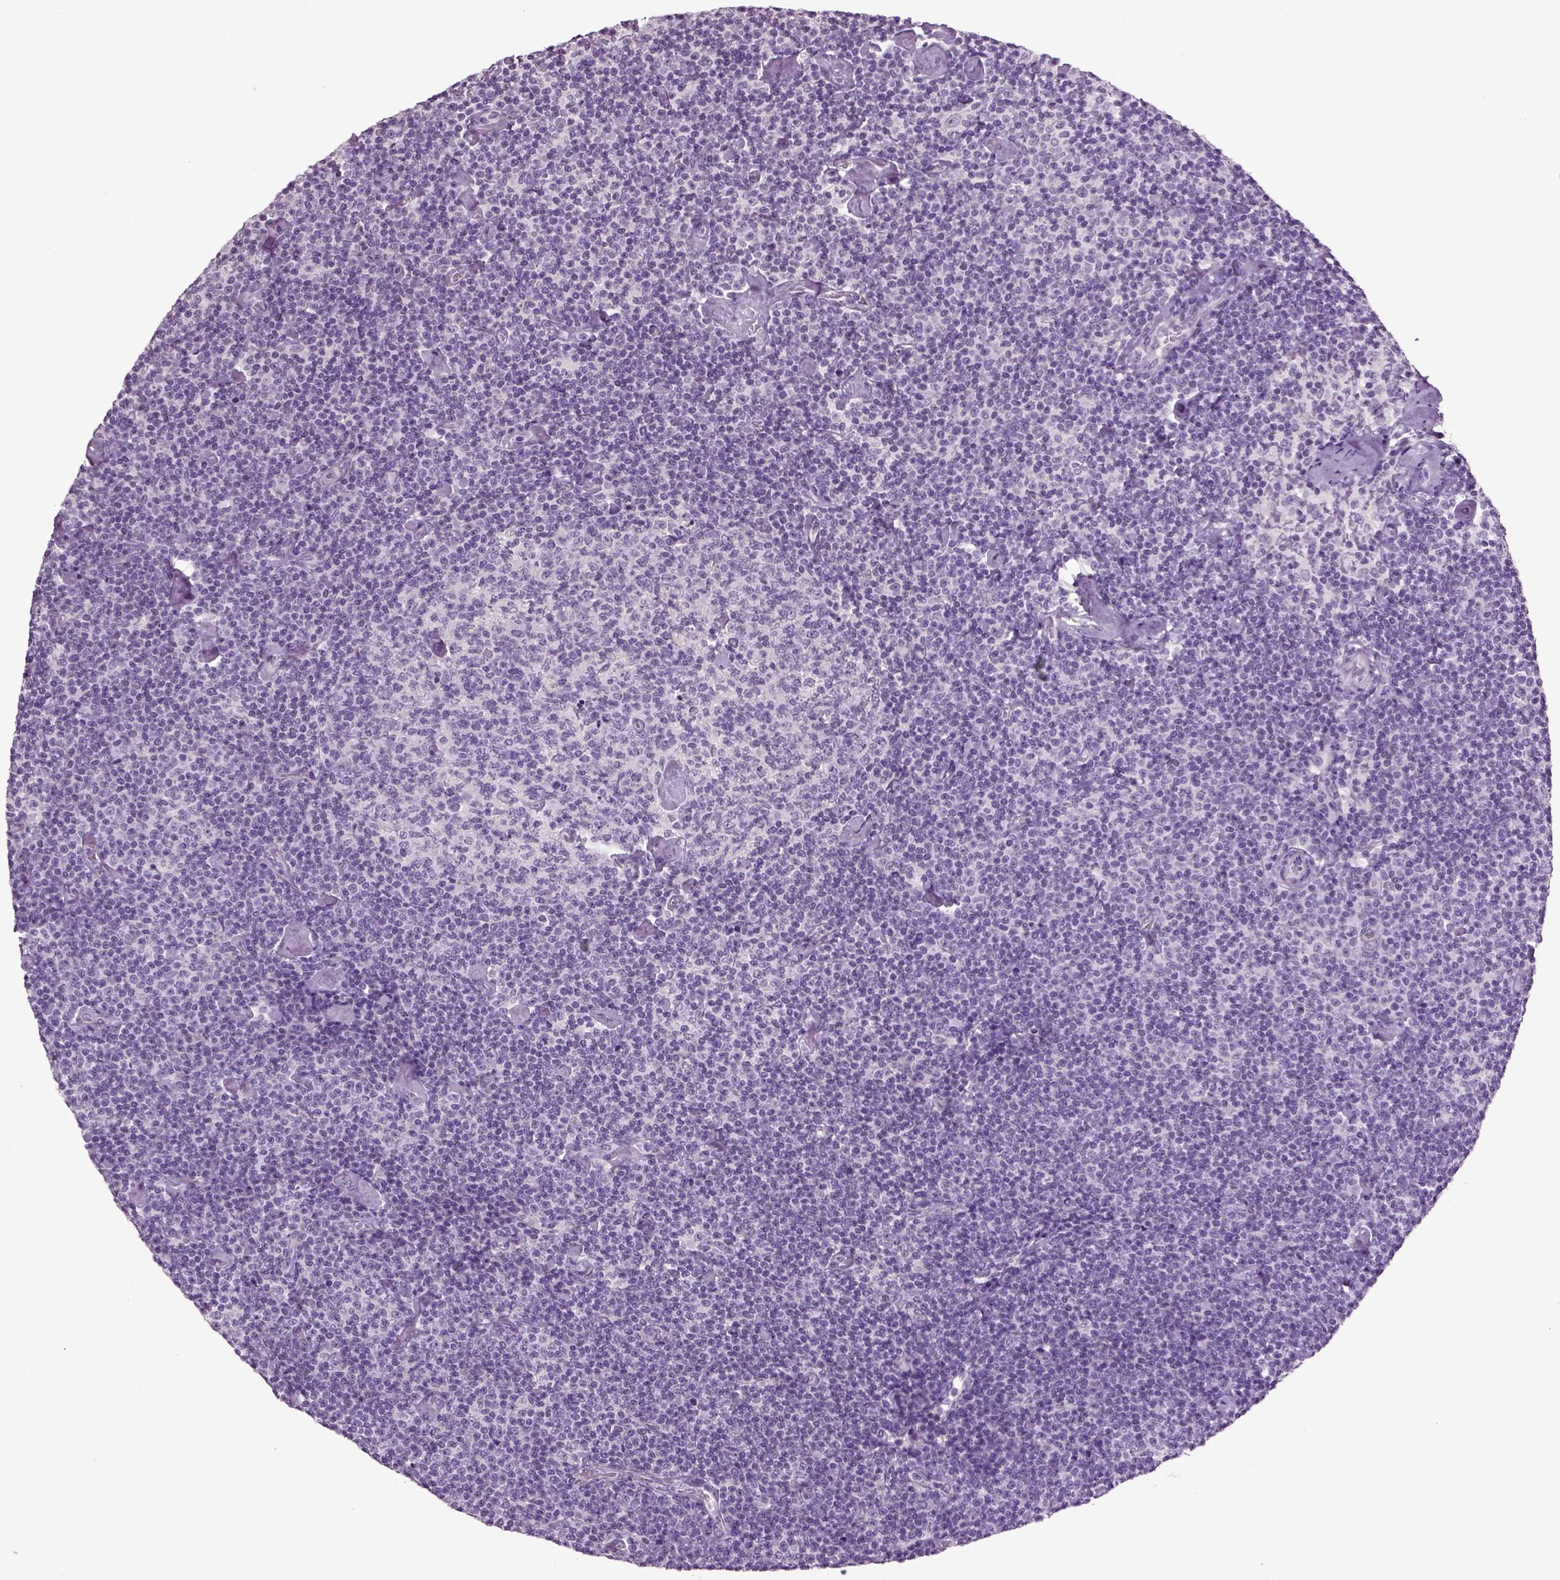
{"staining": {"intensity": "negative", "quantity": "none", "location": "none"}, "tissue": "lymphoma", "cell_type": "Tumor cells", "image_type": "cancer", "snomed": [{"axis": "morphology", "description": "Malignant lymphoma, non-Hodgkin's type, Low grade"}, {"axis": "topography", "description": "Lymph node"}], "caption": "IHC histopathology image of human low-grade malignant lymphoma, non-Hodgkin's type stained for a protein (brown), which exhibits no positivity in tumor cells.", "gene": "SLC17A6", "patient": {"sex": "male", "age": 81}}